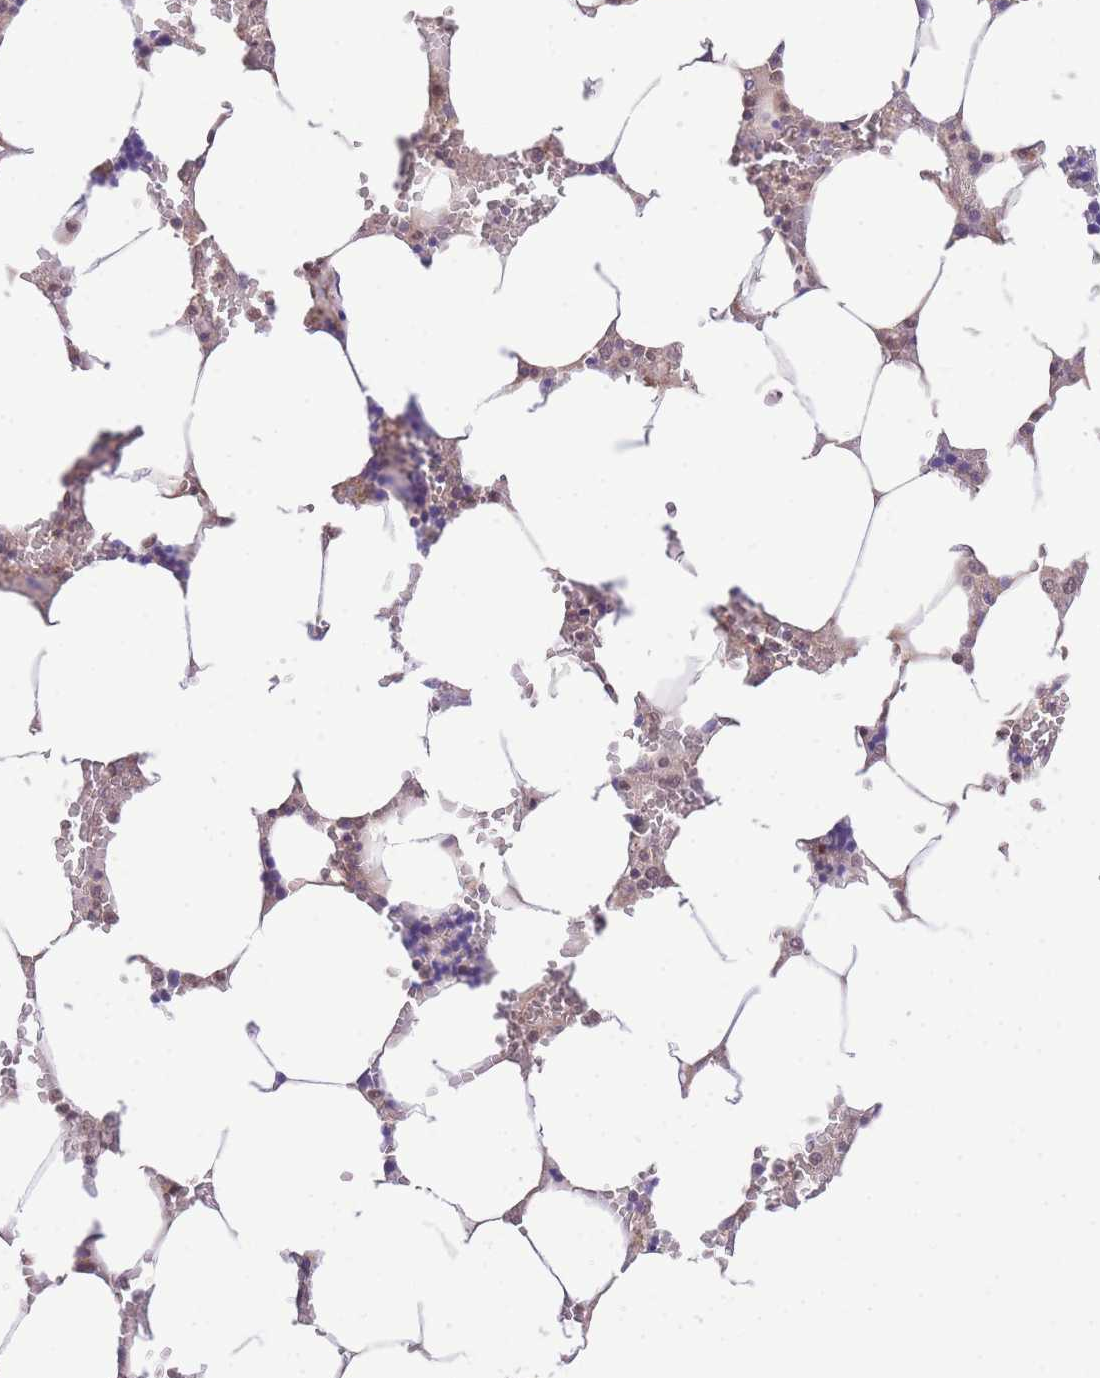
{"staining": {"intensity": "moderate", "quantity": "25%-75%", "location": "nuclear"}, "tissue": "bone marrow", "cell_type": "Hematopoietic cells", "image_type": "normal", "snomed": [{"axis": "morphology", "description": "Normal tissue, NOS"}, {"axis": "topography", "description": "Bone marrow"}], "caption": "Moderate nuclear staining is present in approximately 25%-75% of hematopoietic cells in unremarkable bone marrow.", "gene": "UBXN7", "patient": {"sex": "male", "age": 64}}